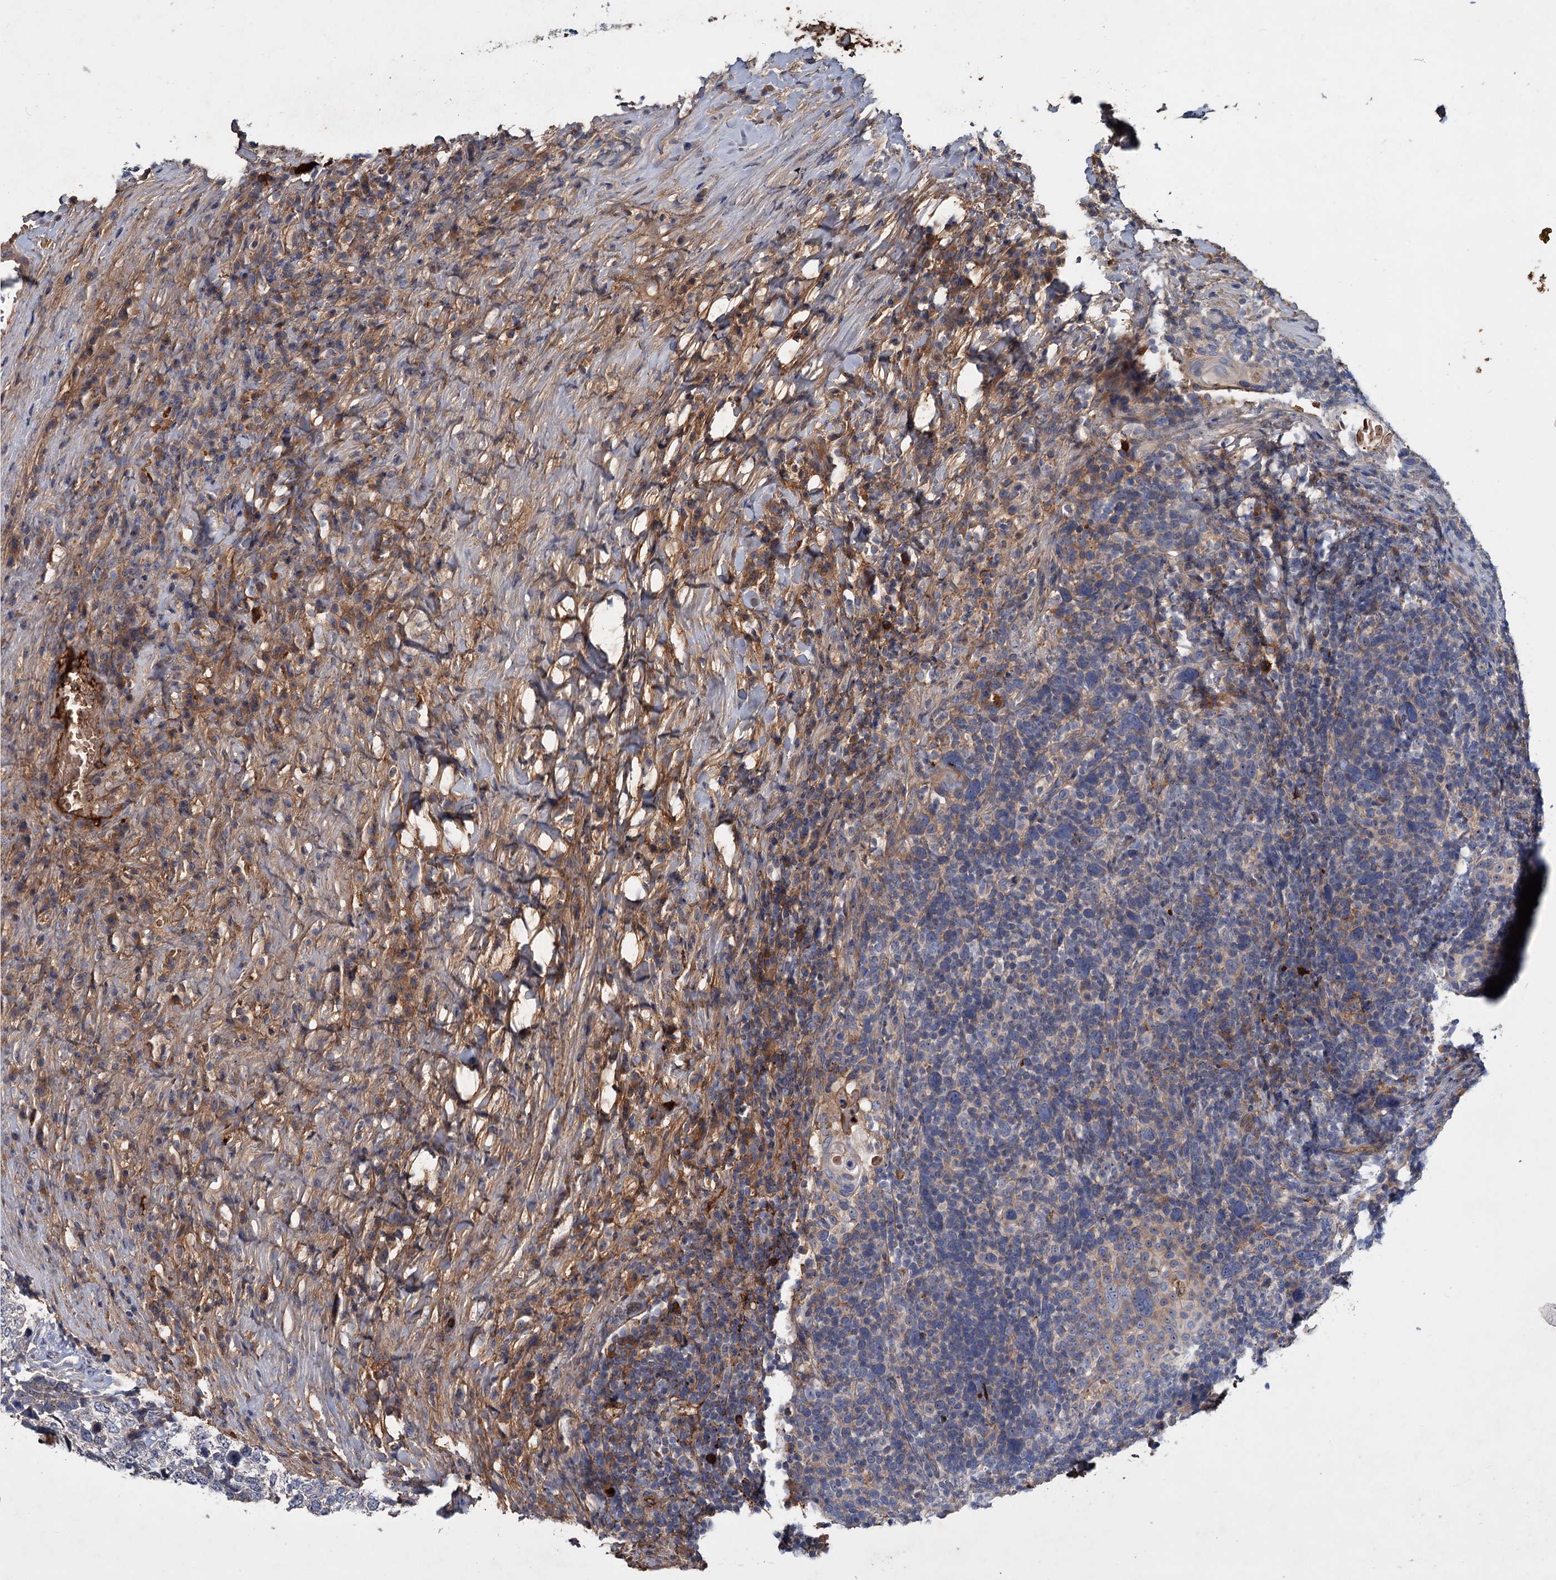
{"staining": {"intensity": "moderate", "quantity": "<25%", "location": "cytoplasmic/membranous"}, "tissue": "head and neck cancer", "cell_type": "Tumor cells", "image_type": "cancer", "snomed": [{"axis": "morphology", "description": "Squamous cell carcinoma, NOS"}, {"axis": "morphology", "description": "Squamous cell carcinoma, metastatic, NOS"}, {"axis": "topography", "description": "Lymph node"}, {"axis": "topography", "description": "Head-Neck"}], "caption": "Head and neck cancer stained with immunohistochemistry (IHC) shows moderate cytoplasmic/membranous positivity in about <25% of tumor cells.", "gene": "CHRD", "patient": {"sex": "male", "age": 62}}